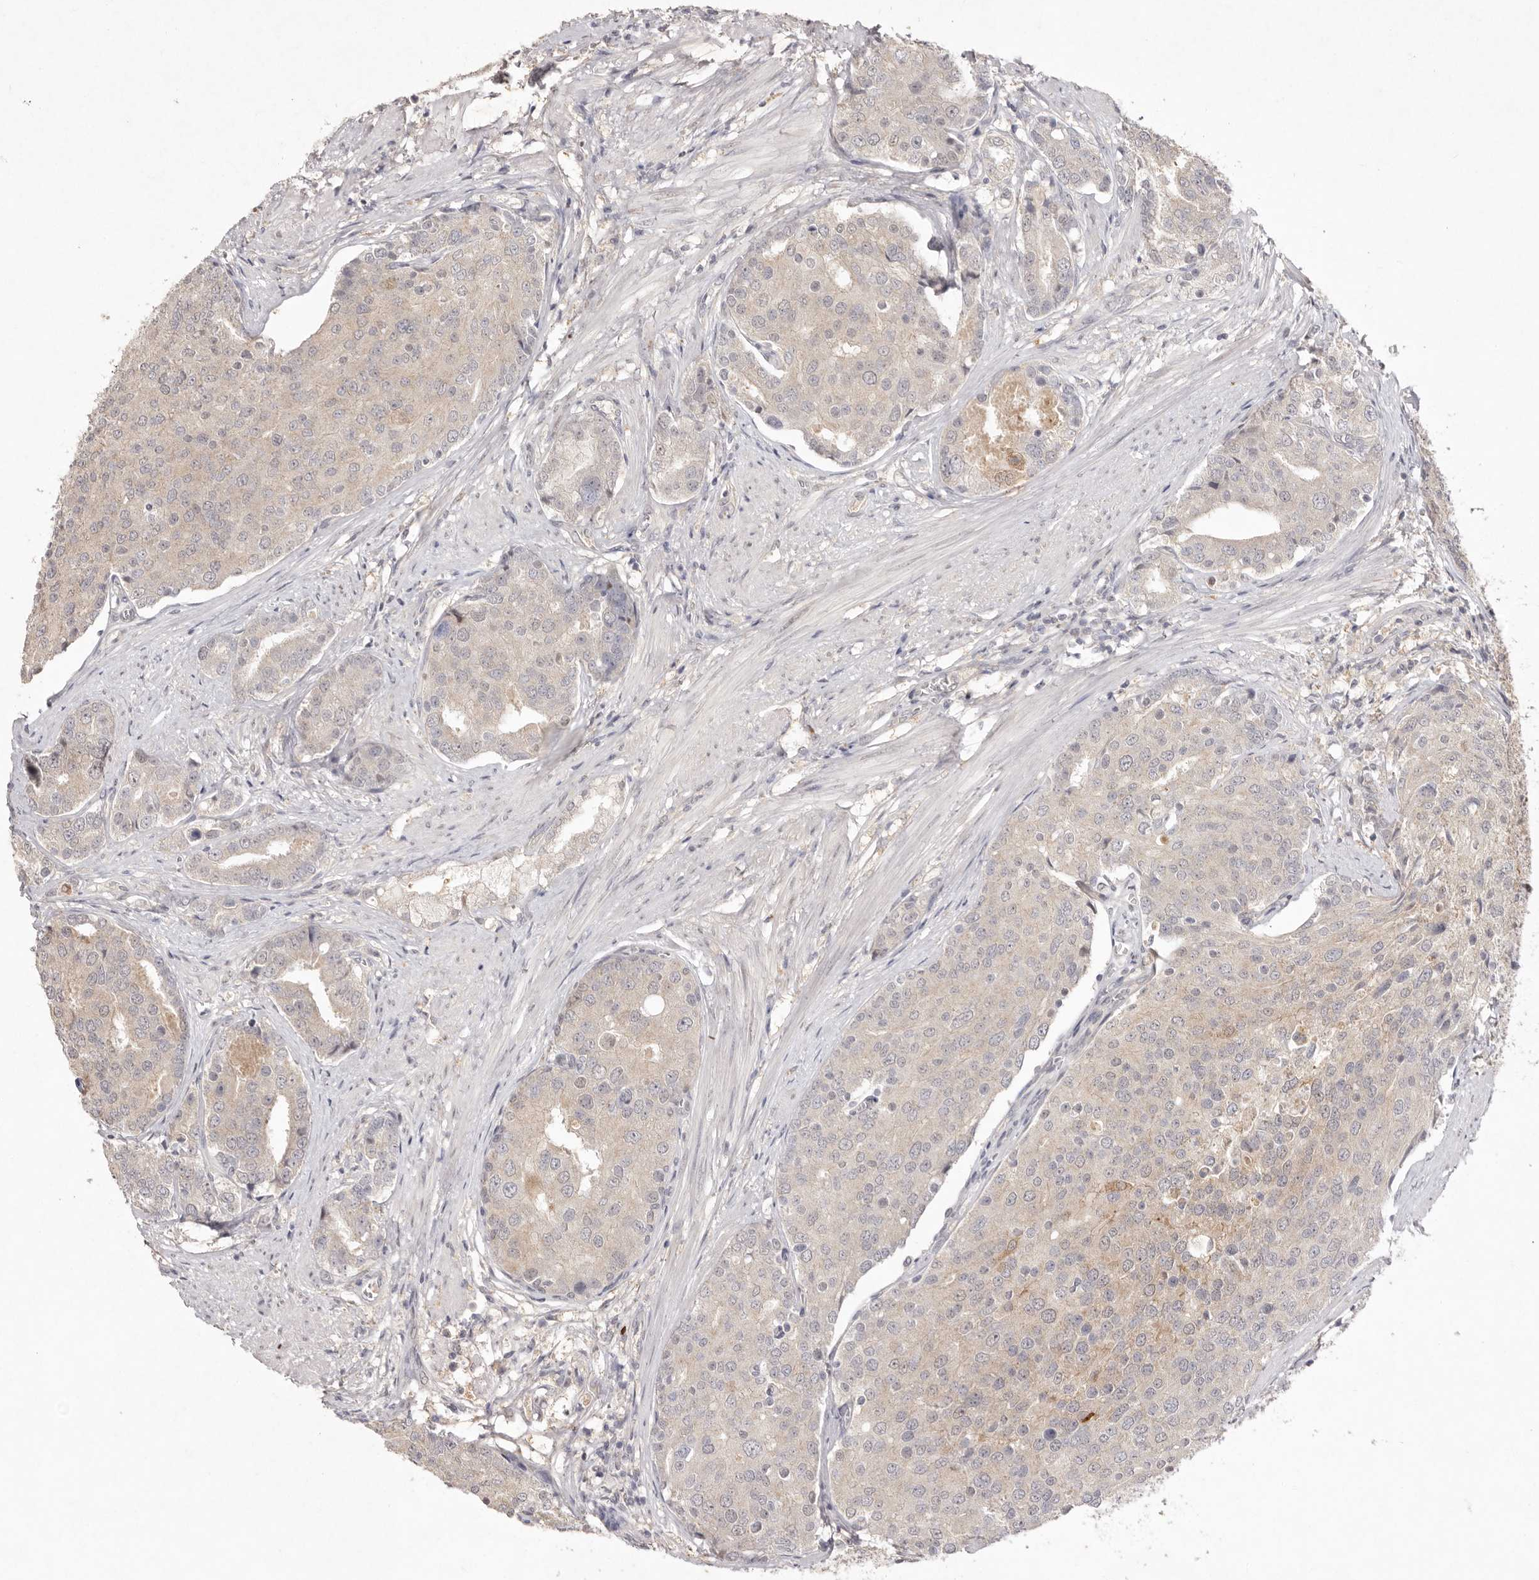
{"staining": {"intensity": "weak", "quantity": "<25%", "location": "cytoplasmic/membranous"}, "tissue": "prostate cancer", "cell_type": "Tumor cells", "image_type": "cancer", "snomed": [{"axis": "morphology", "description": "Adenocarcinoma, High grade"}, {"axis": "topography", "description": "Prostate"}], "caption": "Tumor cells show no significant protein expression in prostate cancer.", "gene": "TADA1", "patient": {"sex": "male", "age": 50}}